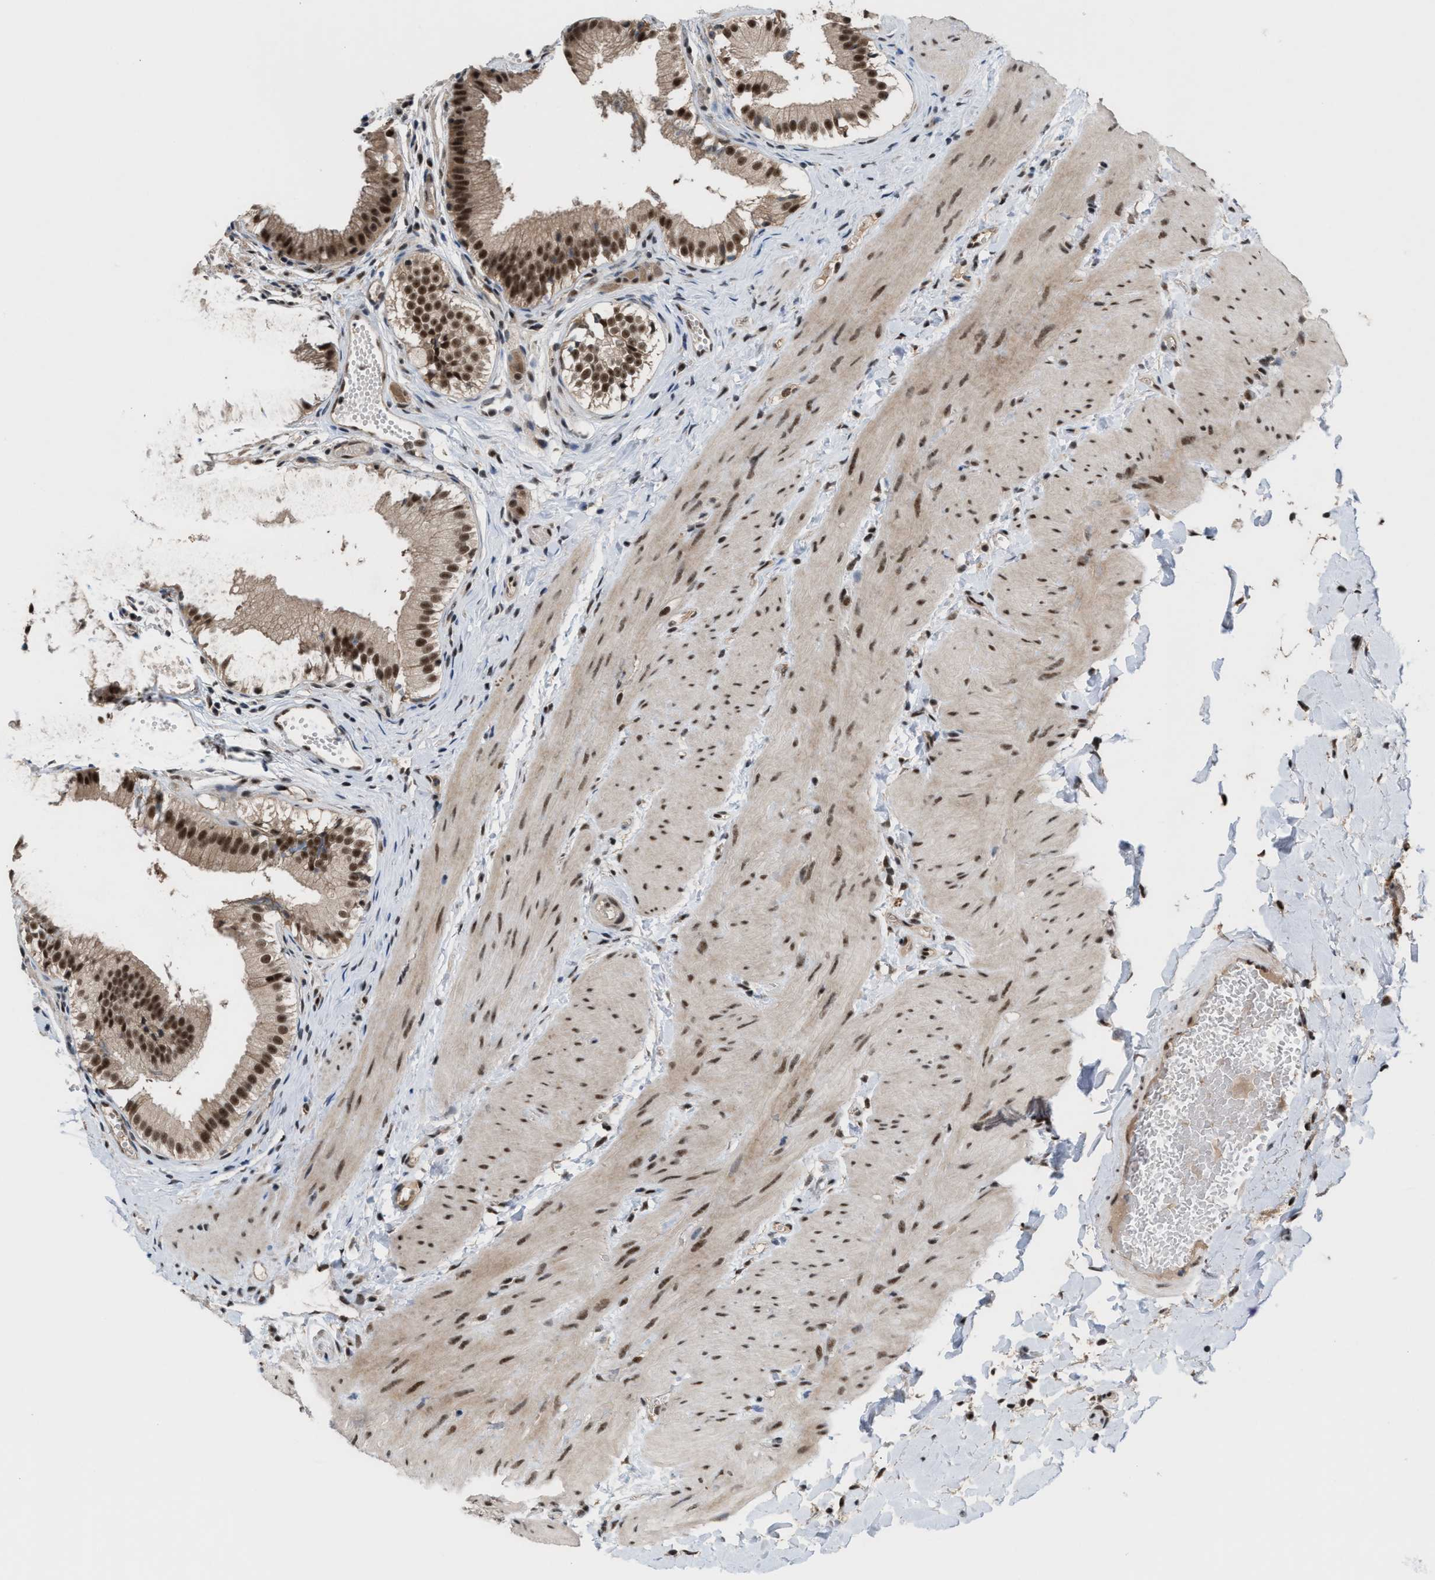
{"staining": {"intensity": "strong", "quantity": ">75%", "location": "cytoplasmic/membranous,nuclear"}, "tissue": "gallbladder", "cell_type": "Glandular cells", "image_type": "normal", "snomed": [{"axis": "morphology", "description": "Normal tissue, NOS"}, {"axis": "topography", "description": "Gallbladder"}], "caption": "Strong cytoplasmic/membranous,nuclear positivity is seen in approximately >75% of glandular cells in benign gallbladder. (DAB (3,3'-diaminobenzidine) IHC, brown staining for protein, blue staining for nuclei).", "gene": "PRPF4", "patient": {"sex": "female", "age": 26}}